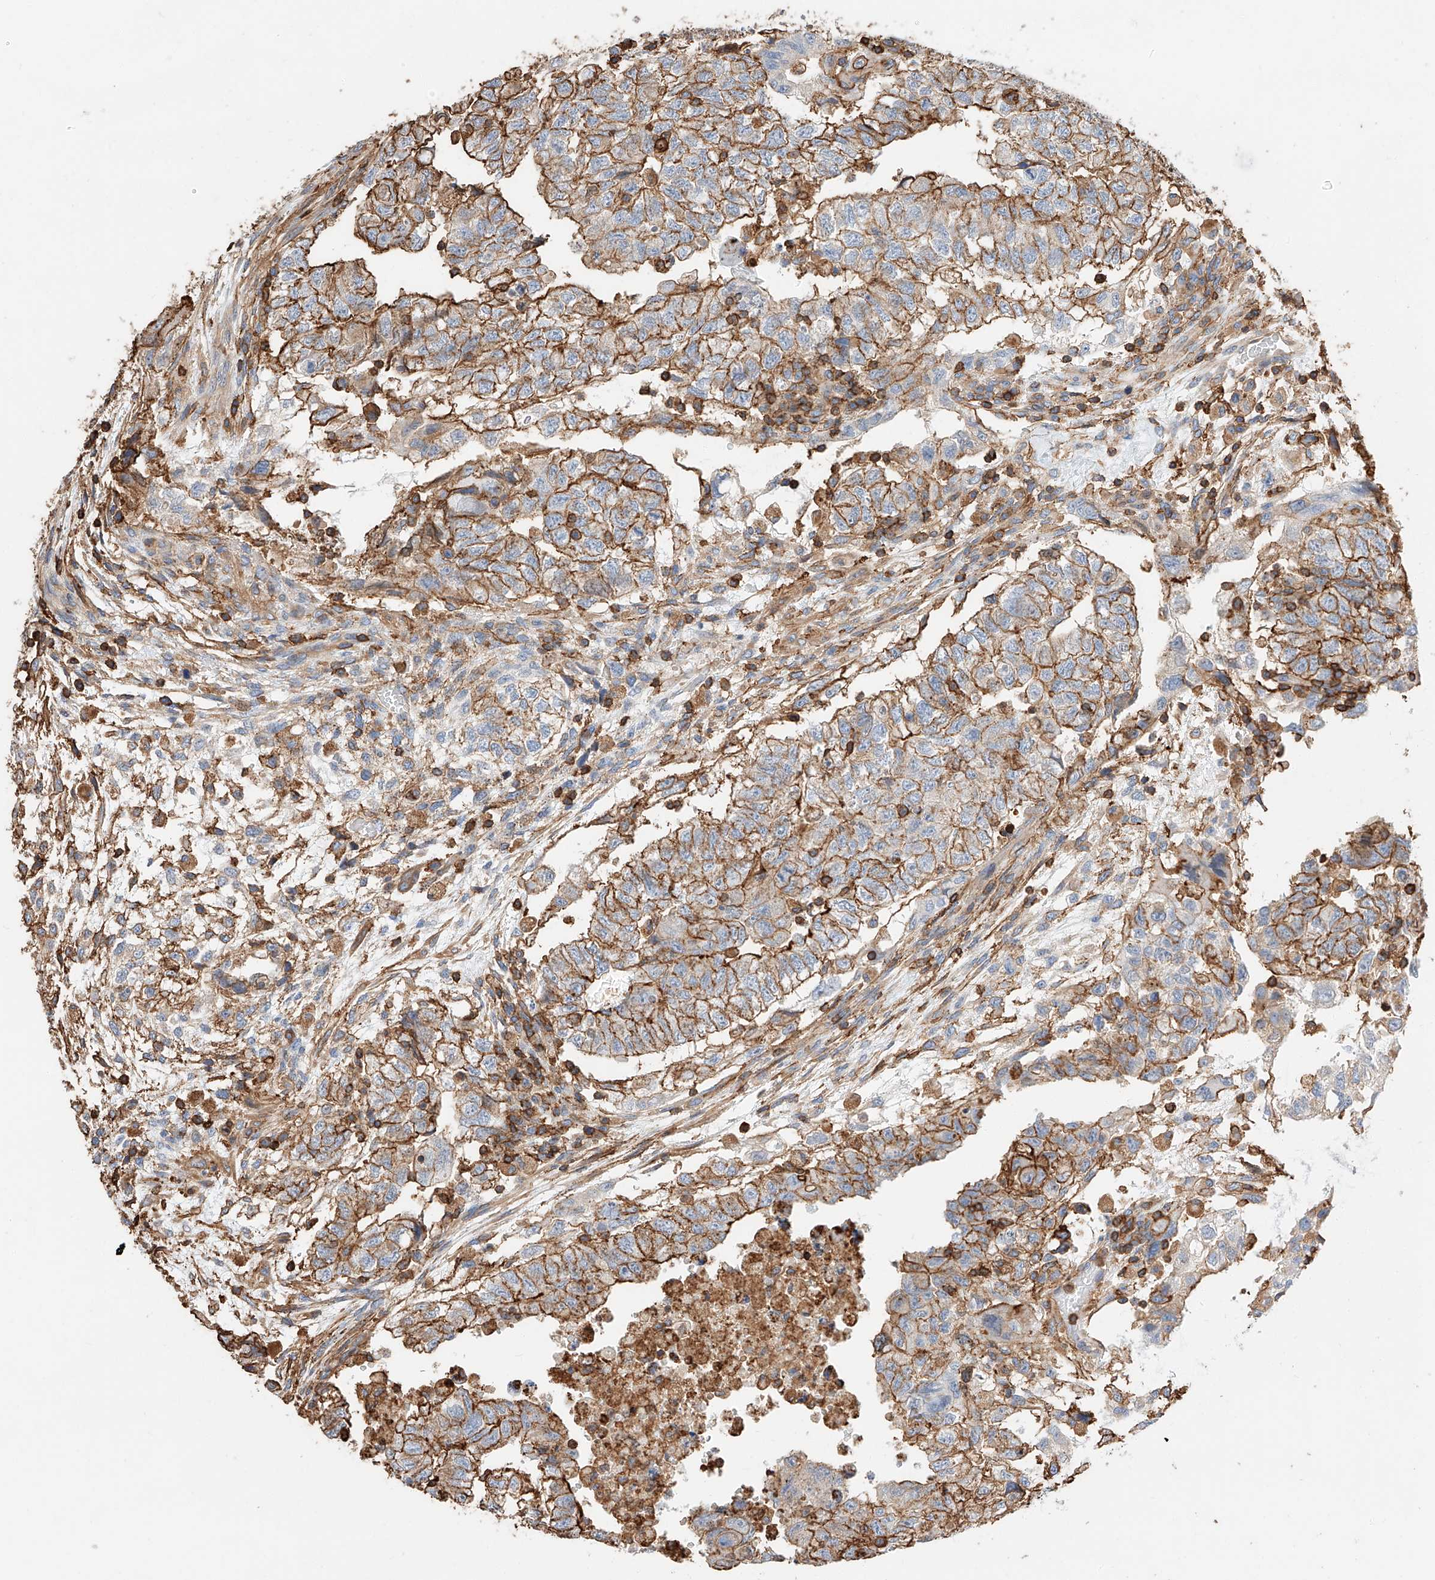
{"staining": {"intensity": "strong", "quantity": ">75%", "location": "cytoplasmic/membranous"}, "tissue": "testis cancer", "cell_type": "Tumor cells", "image_type": "cancer", "snomed": [{"axis": "morphology", "description": "Carcinoma, Embryonal, NOS"}, {"axis": "topography", "description": "Testis"}], "caption": "Immunohistochemical staining of human embryonal carcinoma (testis) exhibits high levels of strong cytoplasmic/membranous protein expression in approximately >75% of tumor cells. The protein is stained brown, and the nuclei are stained in blue (DAB IHC with brightfield microscopy, high magnification).", "gene": "WFS1", "patient": {"sex": "male", "age": 36}}